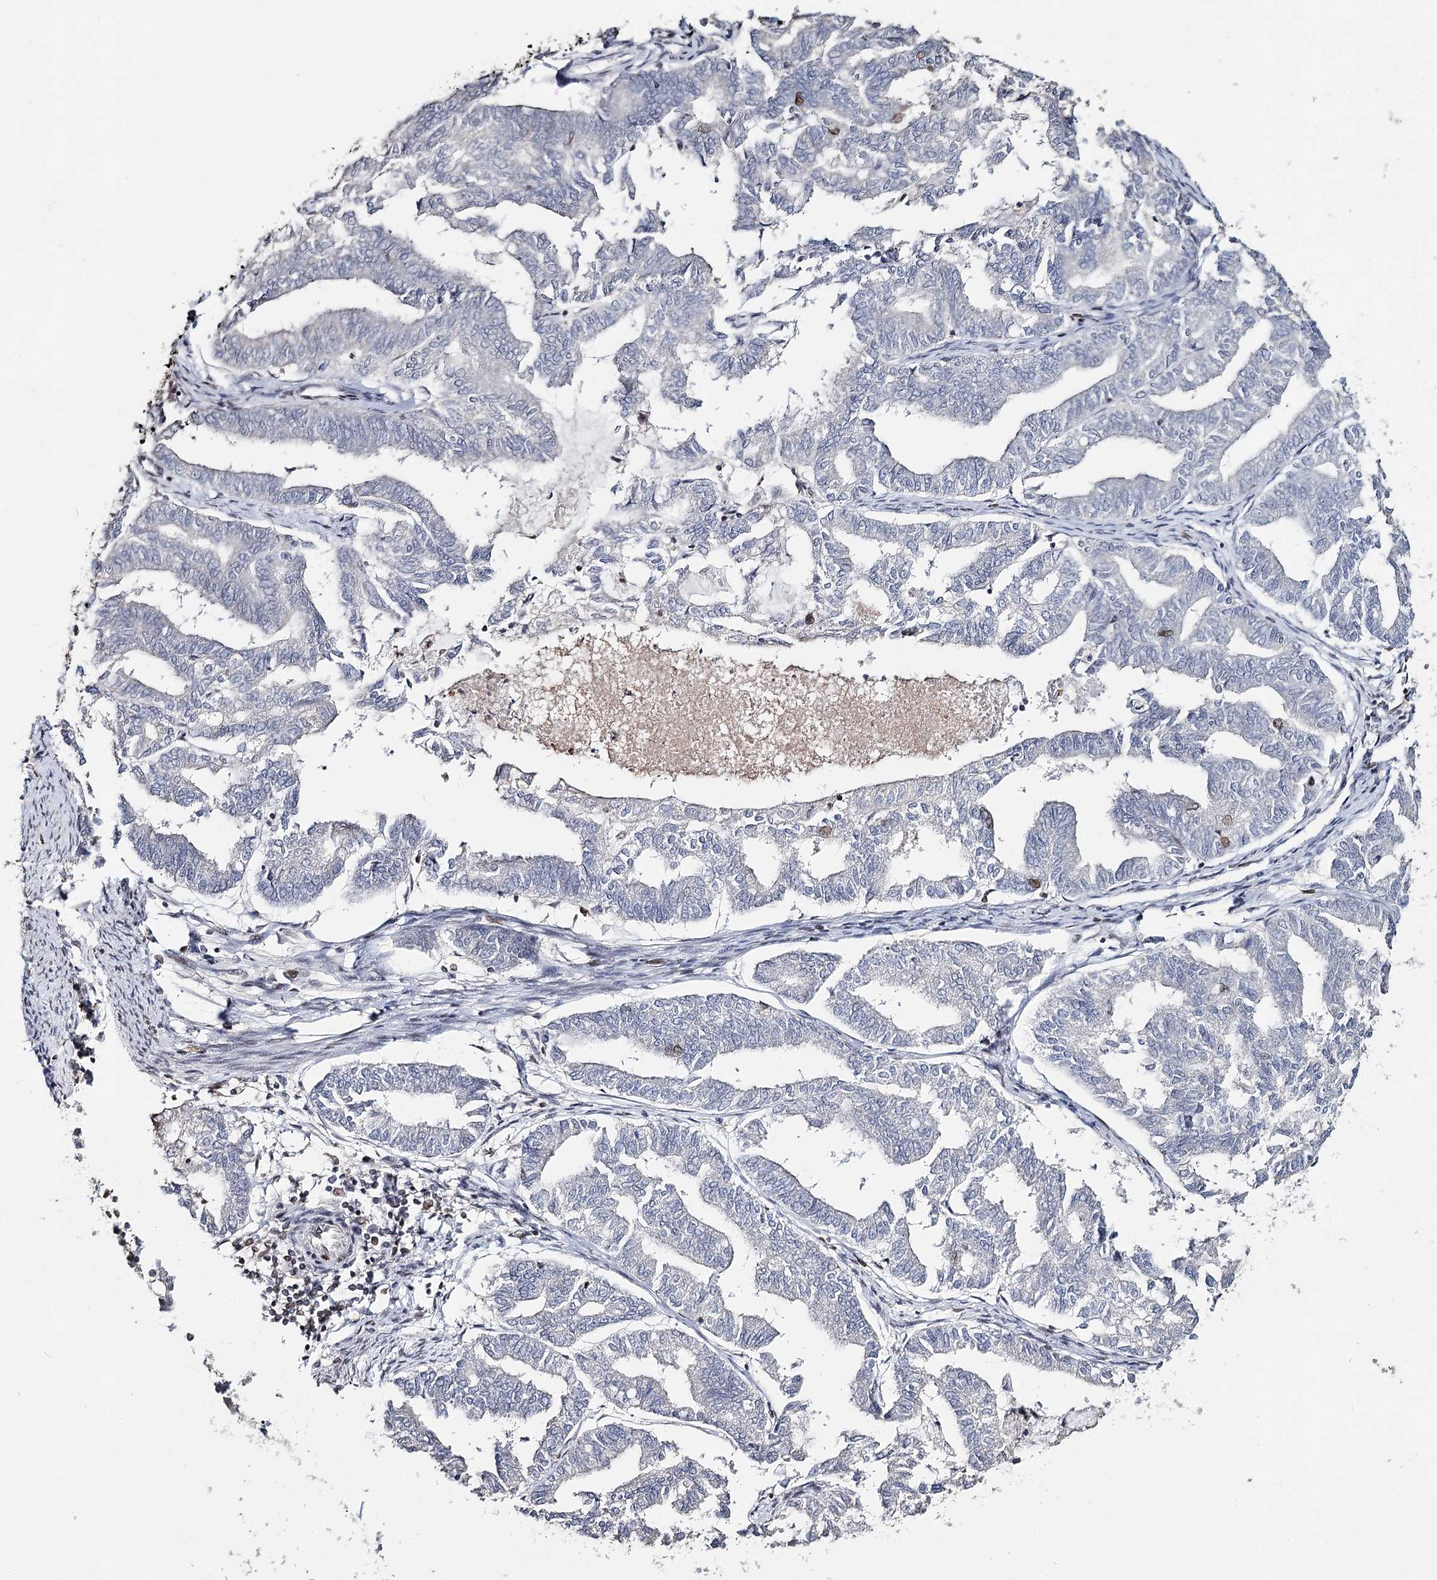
{"staining": {"intensity": "negative", "quantity": "none", "location": "none"}, "tissue": "endometrial cancer", "cell_type": "Tumor cells", "image_type": "cancer", "snomed": [{"axis": "morphology", "description": "Adenocarcinoma, NOS"}, {"axis": "topography", "description": "Endometrium"}], "caption": "DAB immunohistochemical staining of human endometrial cancer (adenocarcinoma) displays no significant staining in tumor cells.", "gene": "KIAA0930", "patient": {"sex": "female", "age": 79}}